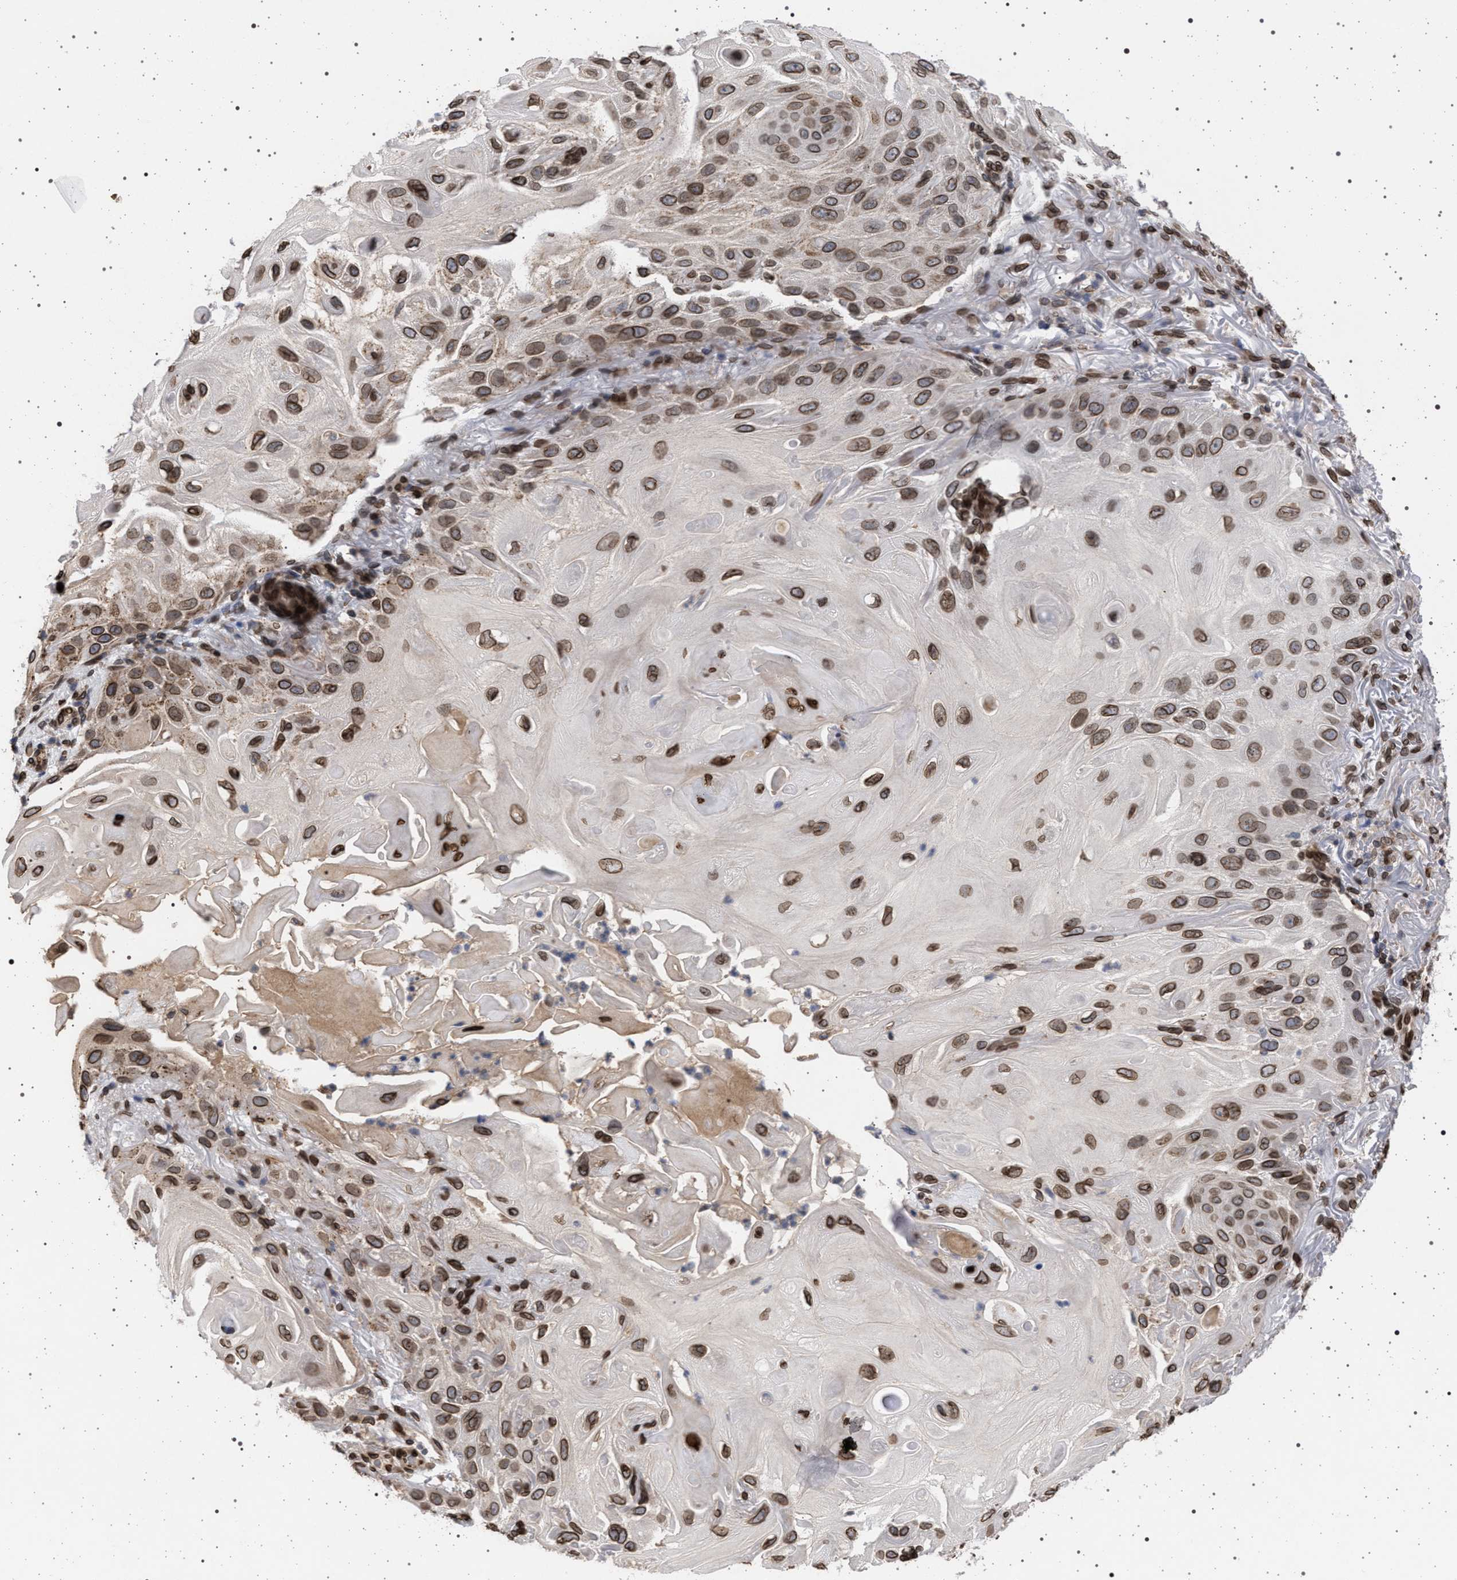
{"staining": {"intensity": "moderate", "quantity": ">75%", "location": "cytoplasmic/membranous,nuclear"}, "tissue": "skin cancer", "cell_type": "Tumor cells", "image_type": "cancer", "snomed": [{"axis": "morphology", "description": "Squamous cell carcinoma, NOS"}, {"axis": "topography", "description": "Skin"}], "caption": "DAB immunohistochemical staining of skin cancer (squamous cell carcinoma) reveals moderate cytoplasmic/membranous and nuclear protein positivity in approximately >75% of tumor cells.", "gene": "ING2", "patient": {"sex": "female", "age": 77}}